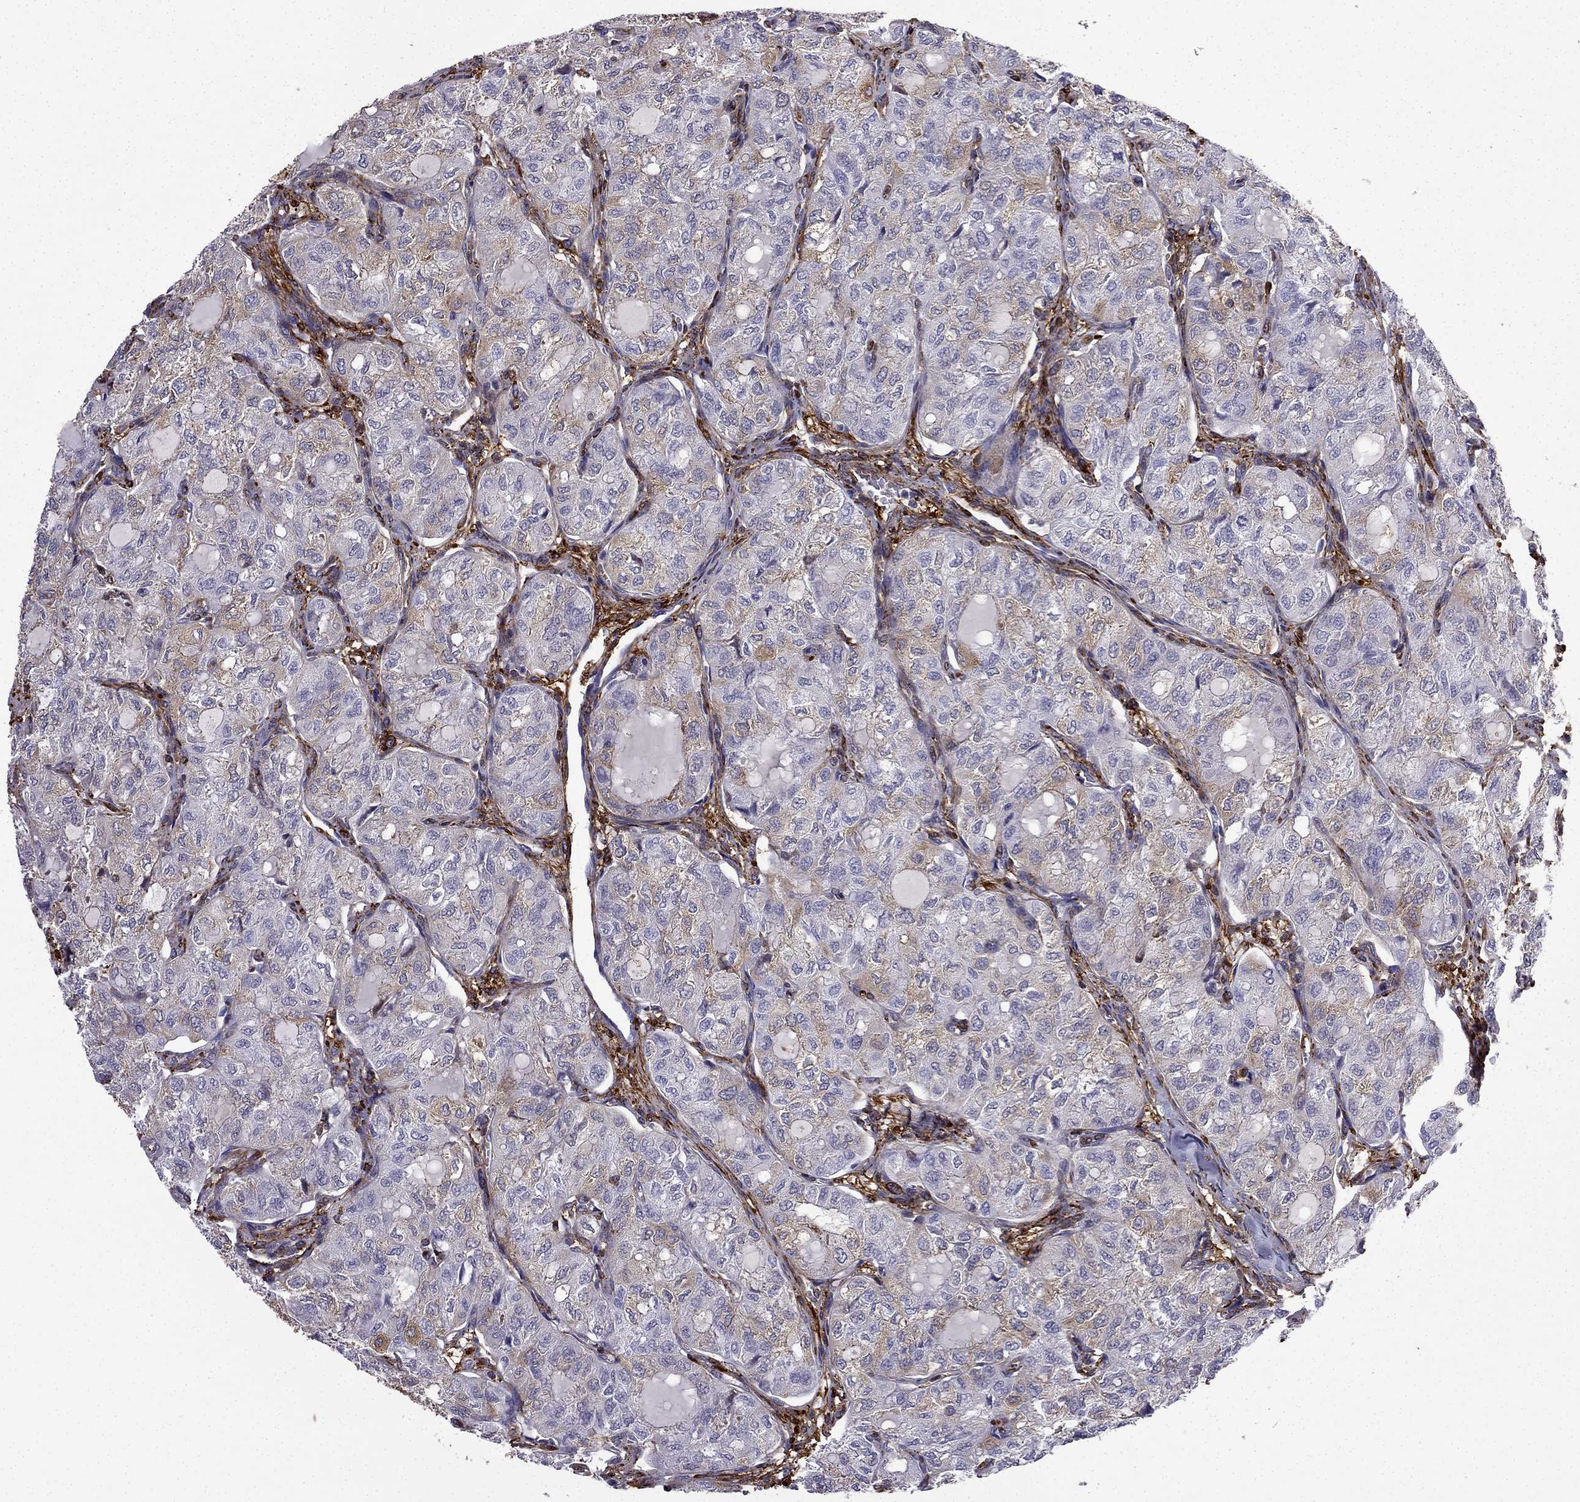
{"staining": {"intensity": "weak", "quantity": "<25%", "location": "cytoplasmic/membranous"}, "tissue": "thyroid cancer", "cell_type": "Tumor cells", "image_type": "cancer", "snomed": [{"axis": "morphology", "description": "Follicular adenoma carcinoma, NOS"}, {"axis": "topography", "description": "Thyroid gland"}], "caption": "This histopathology image is of thyroid cancer (follicular adenoma carcinoma) stained with IHC to label a protein in brown with the nuclei are counter-stained blue. There is no expression in tumor cells. (DAB (3,3'-diaminobenzidine) immunohistochemistry (IHC) with hematoxylin counter stain).", "gene": "MAP4", "patient": {"sex": "male", "age": 75}}